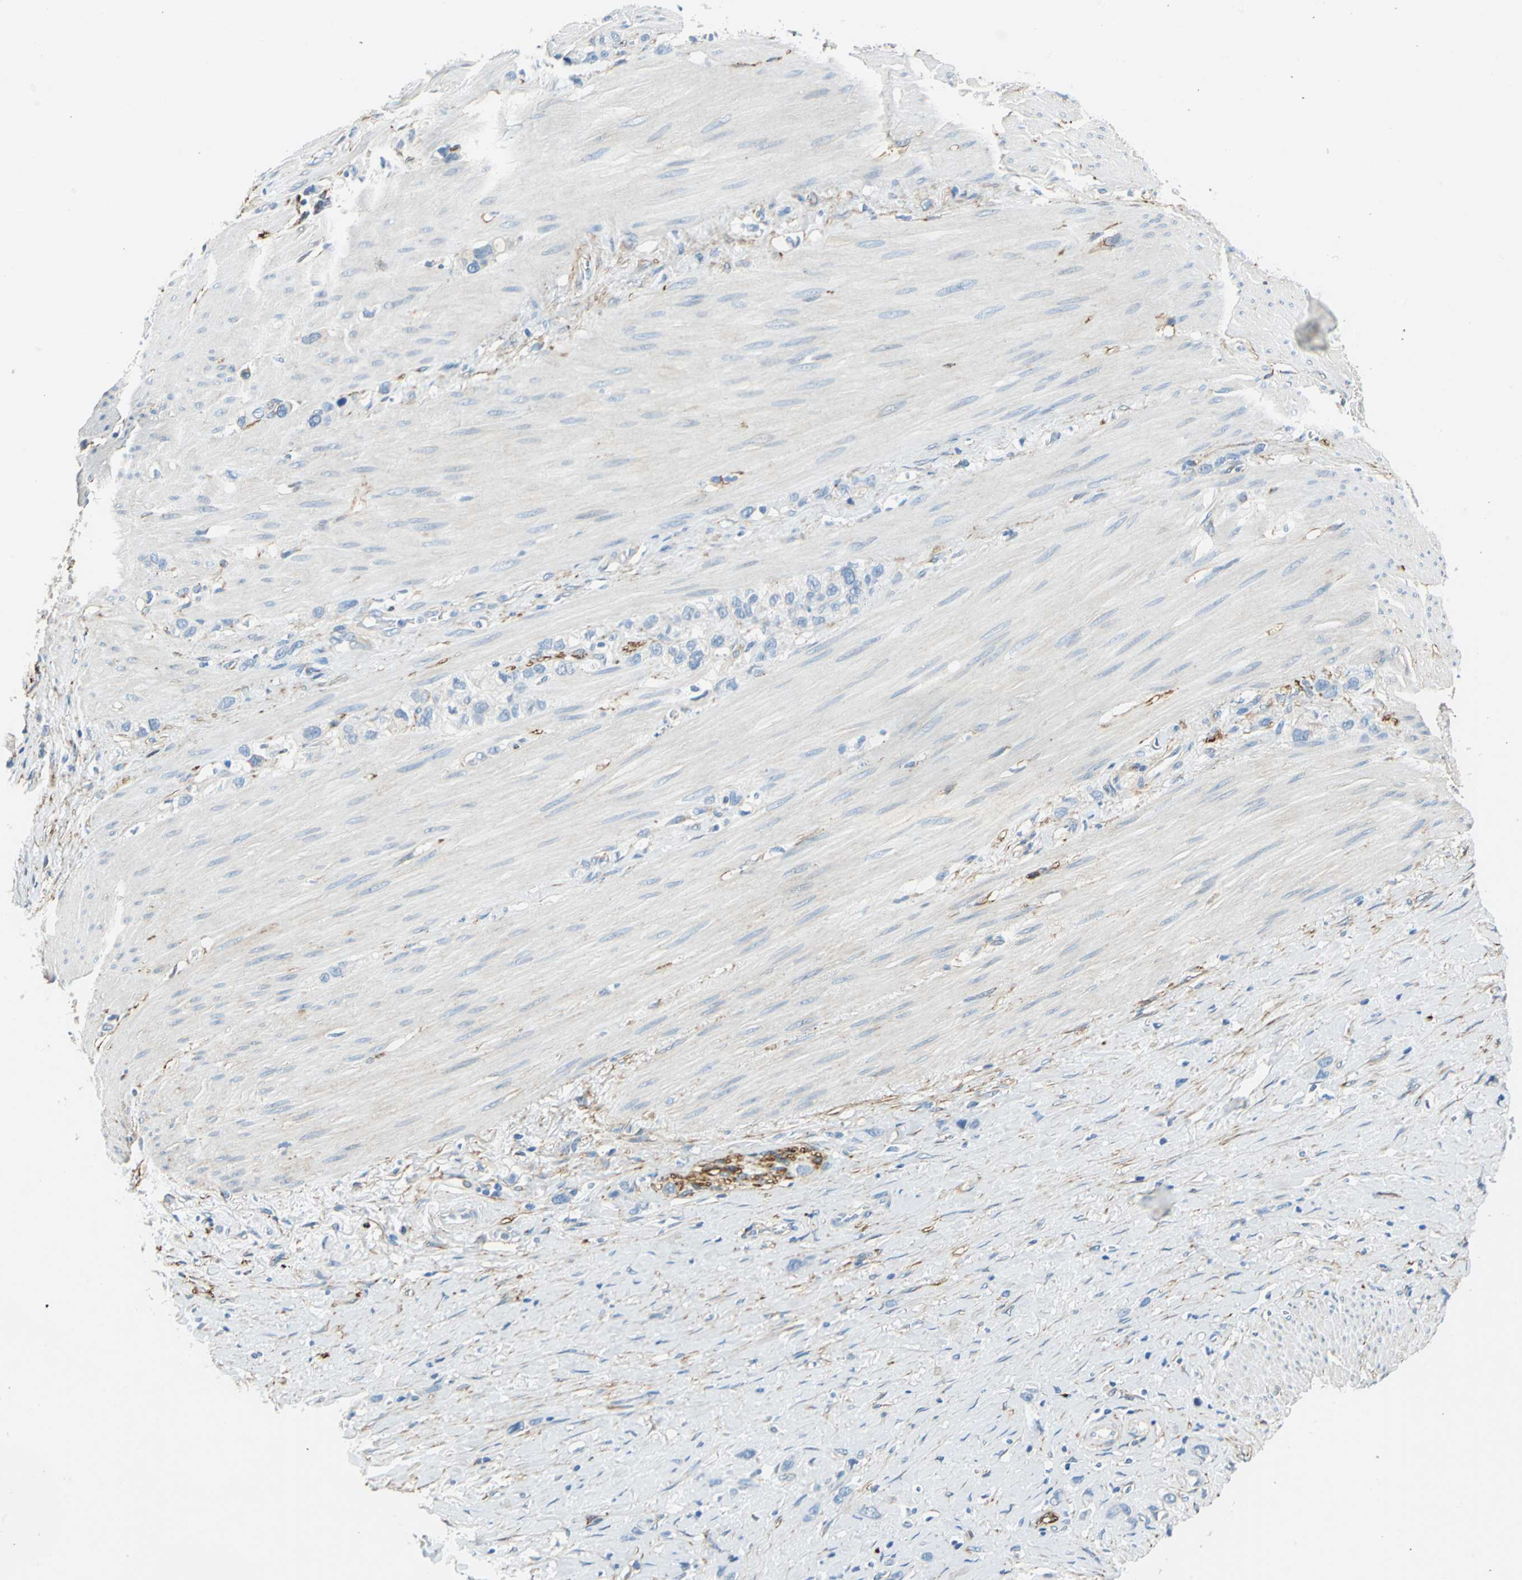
{"staining": {"intensity": "negative", "quantity": "none", "location": "none"}, "tissue": "stomach cancer", "cell_type": "Tumor cells", "image_type": "cancer", "snomed": [{"axis": "morphology", "description": "Normal tissue, NOS"}, {"axis": "morphology", "description": "Adenocarcinoma, NOS"}, {"axis": "morphology", "description": "Adenocarcinoma, High grade"}, {"axis": "topography", "description": "Stomach, upper"}, {"axis": "topography", "description": "Stomach"}], "caption": "IHC of stomach cancer reveals no positivity in tumor cells. (Stains: DAB IHC with hematoxylin counter stain, Microscopy: brightfield microscopy at high magnification).", "gene": "AKAP12", "patient": {"sex": "female", "age": 65}}